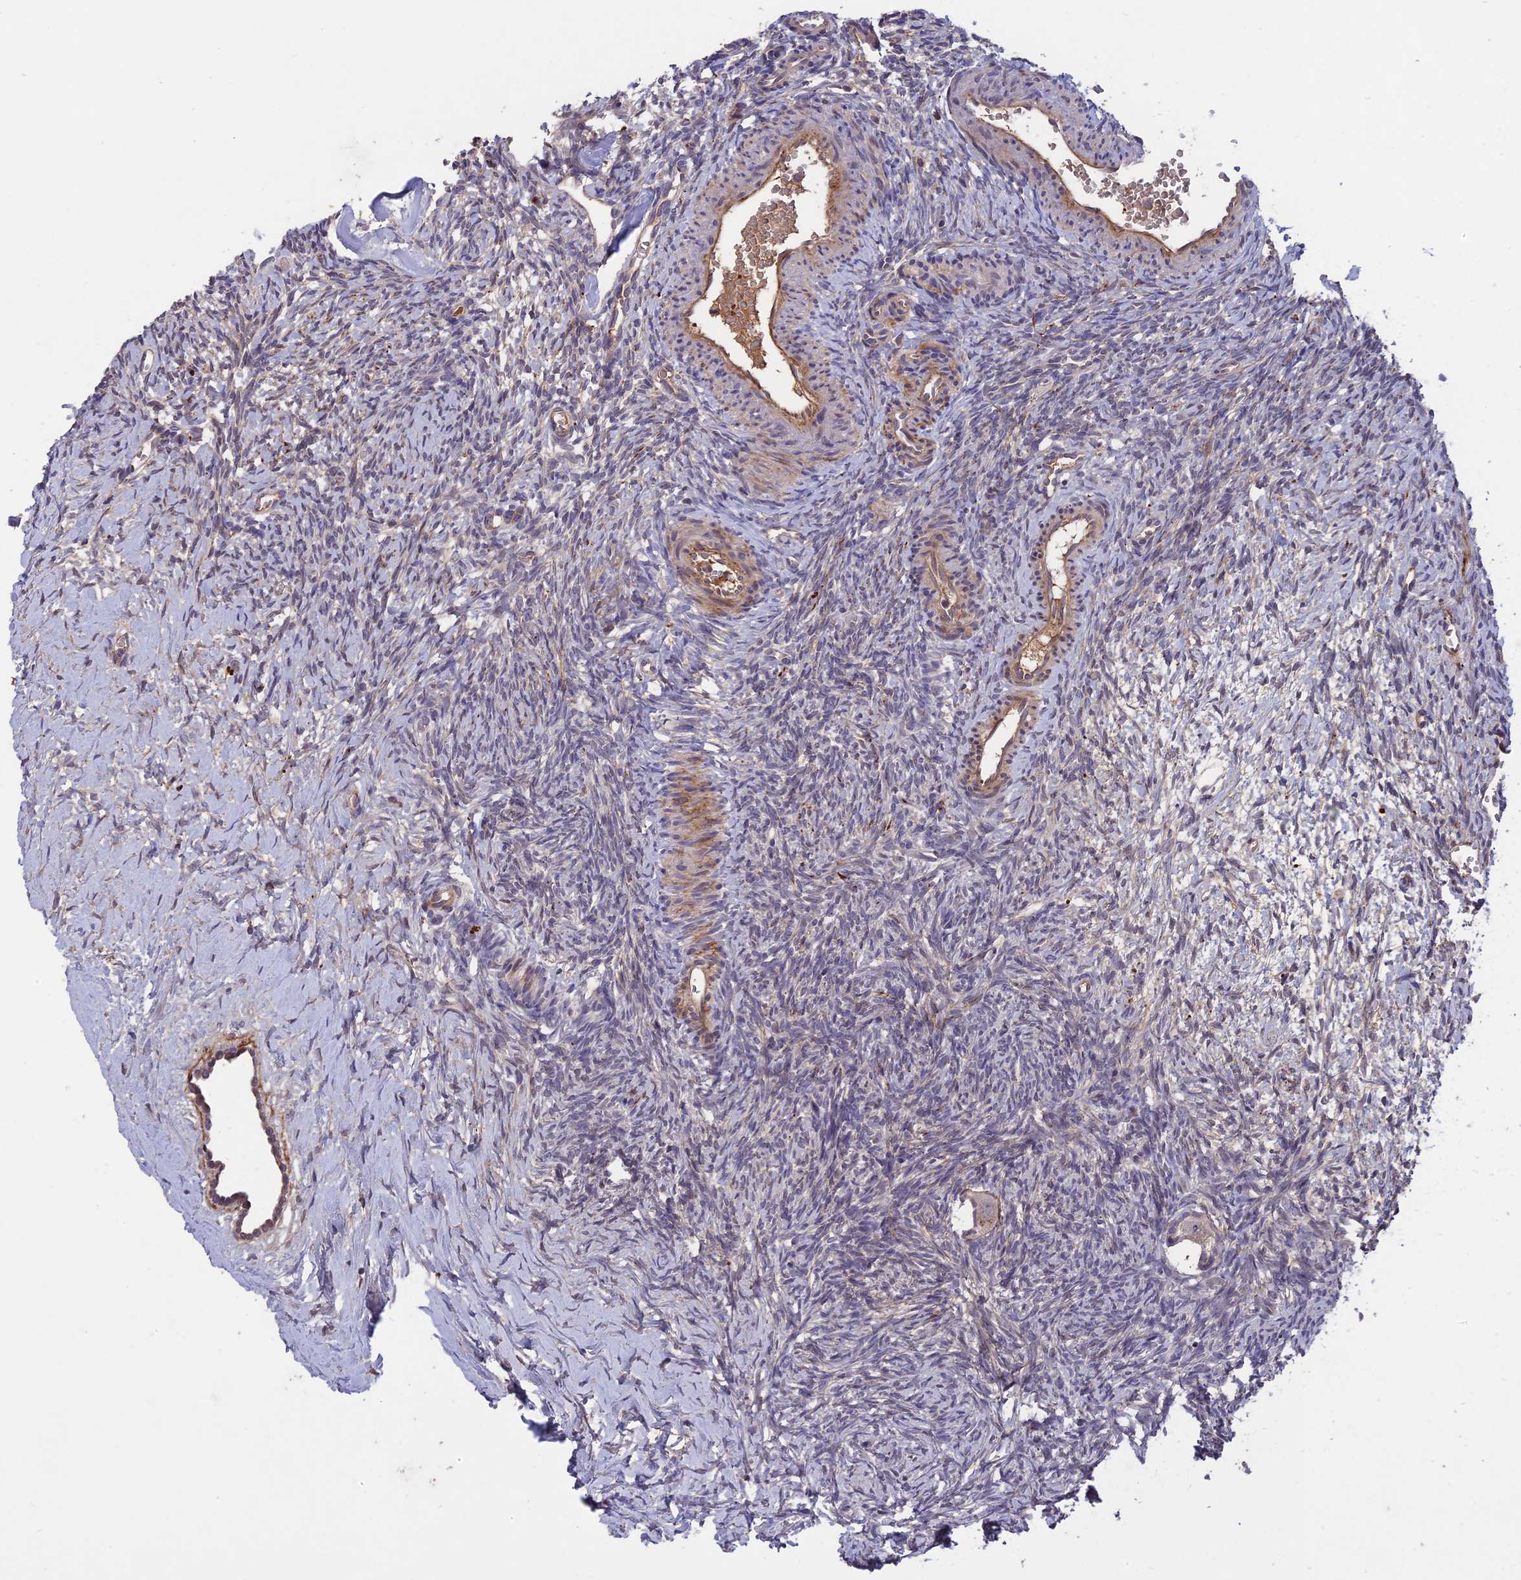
{"staining": {"intensity": "weak", "quantity": "<25%", "location": "cytoplasmic/membranous"}, "tissue": "ovary", "cell_type": "Follicle cells", "image_type": "normal", "snomed": [{"axis": "morphology", "description": "Normal tissue, NOS"}, {"axis": "topography", "description": "Ovary"}], "caption": "Follicle cells are negative for brown protein staining in unremarkable ovary. Brightfield microscopy of immunohistochemistry stained with DAB (3,3'-diaminobenzidine) (brown) and hematoxylin (blue), captured at high magnification.", "gene": "ADO", "patient": {"sex": "female", "age": 39}}